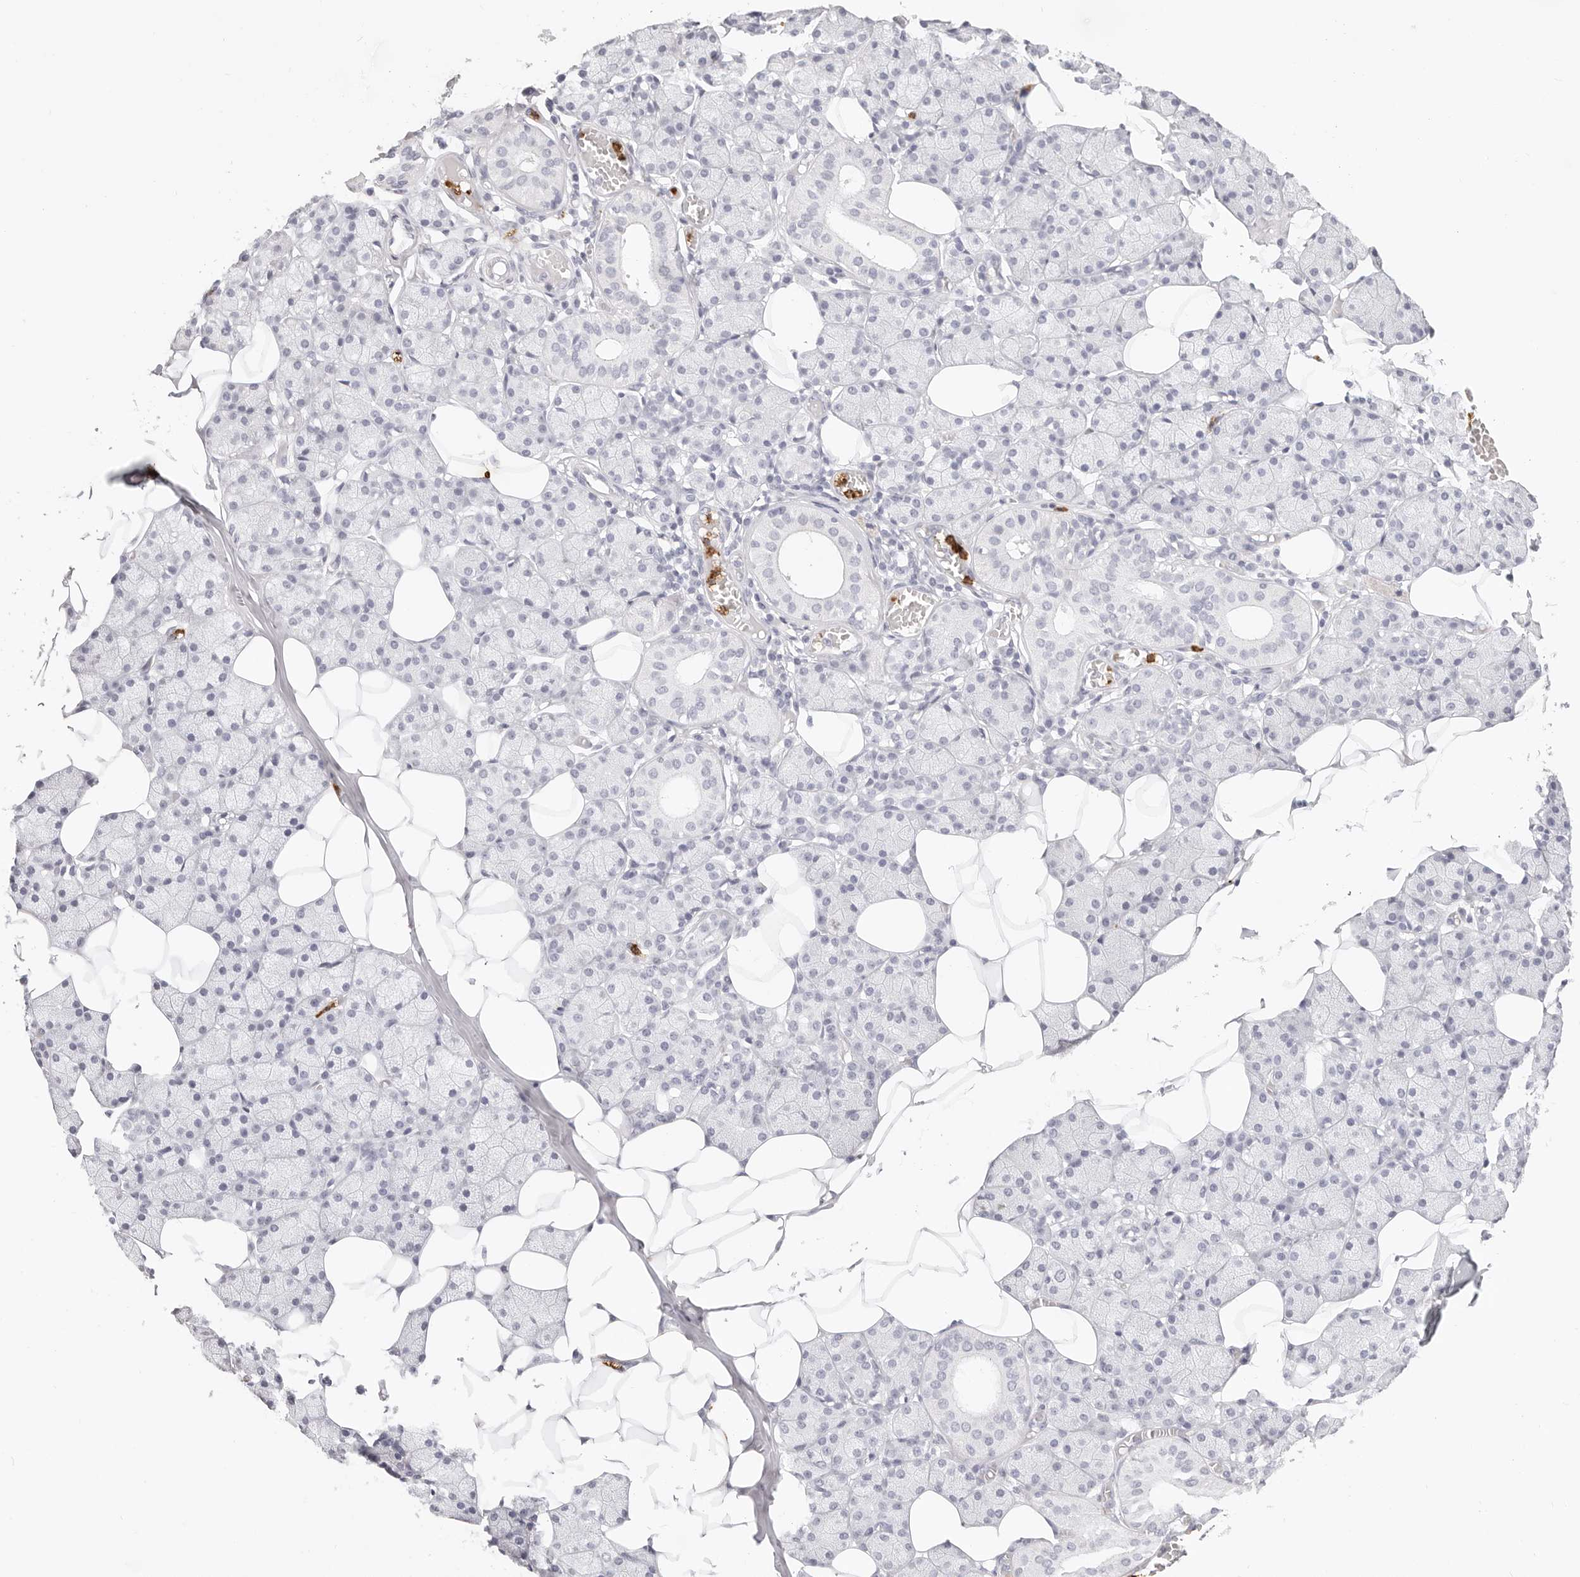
{"staining": {"intensity": "negative", "quantity": "none", "location": "none"}, "tissue": "salivary gland", "cell_type": "Glandular cells", "image_type": "normal", "snomed": [{"axis": "morphology", "description": "Normal tissue, NOS"}, {"axis": "topography", "description": "Salivary gland"}], "caption": "Micrograph shows no significant protein expression in glandular cells of normal salivary gland.", "gene": "CAMP", "patient": {"sex": "female", "age": 33}}